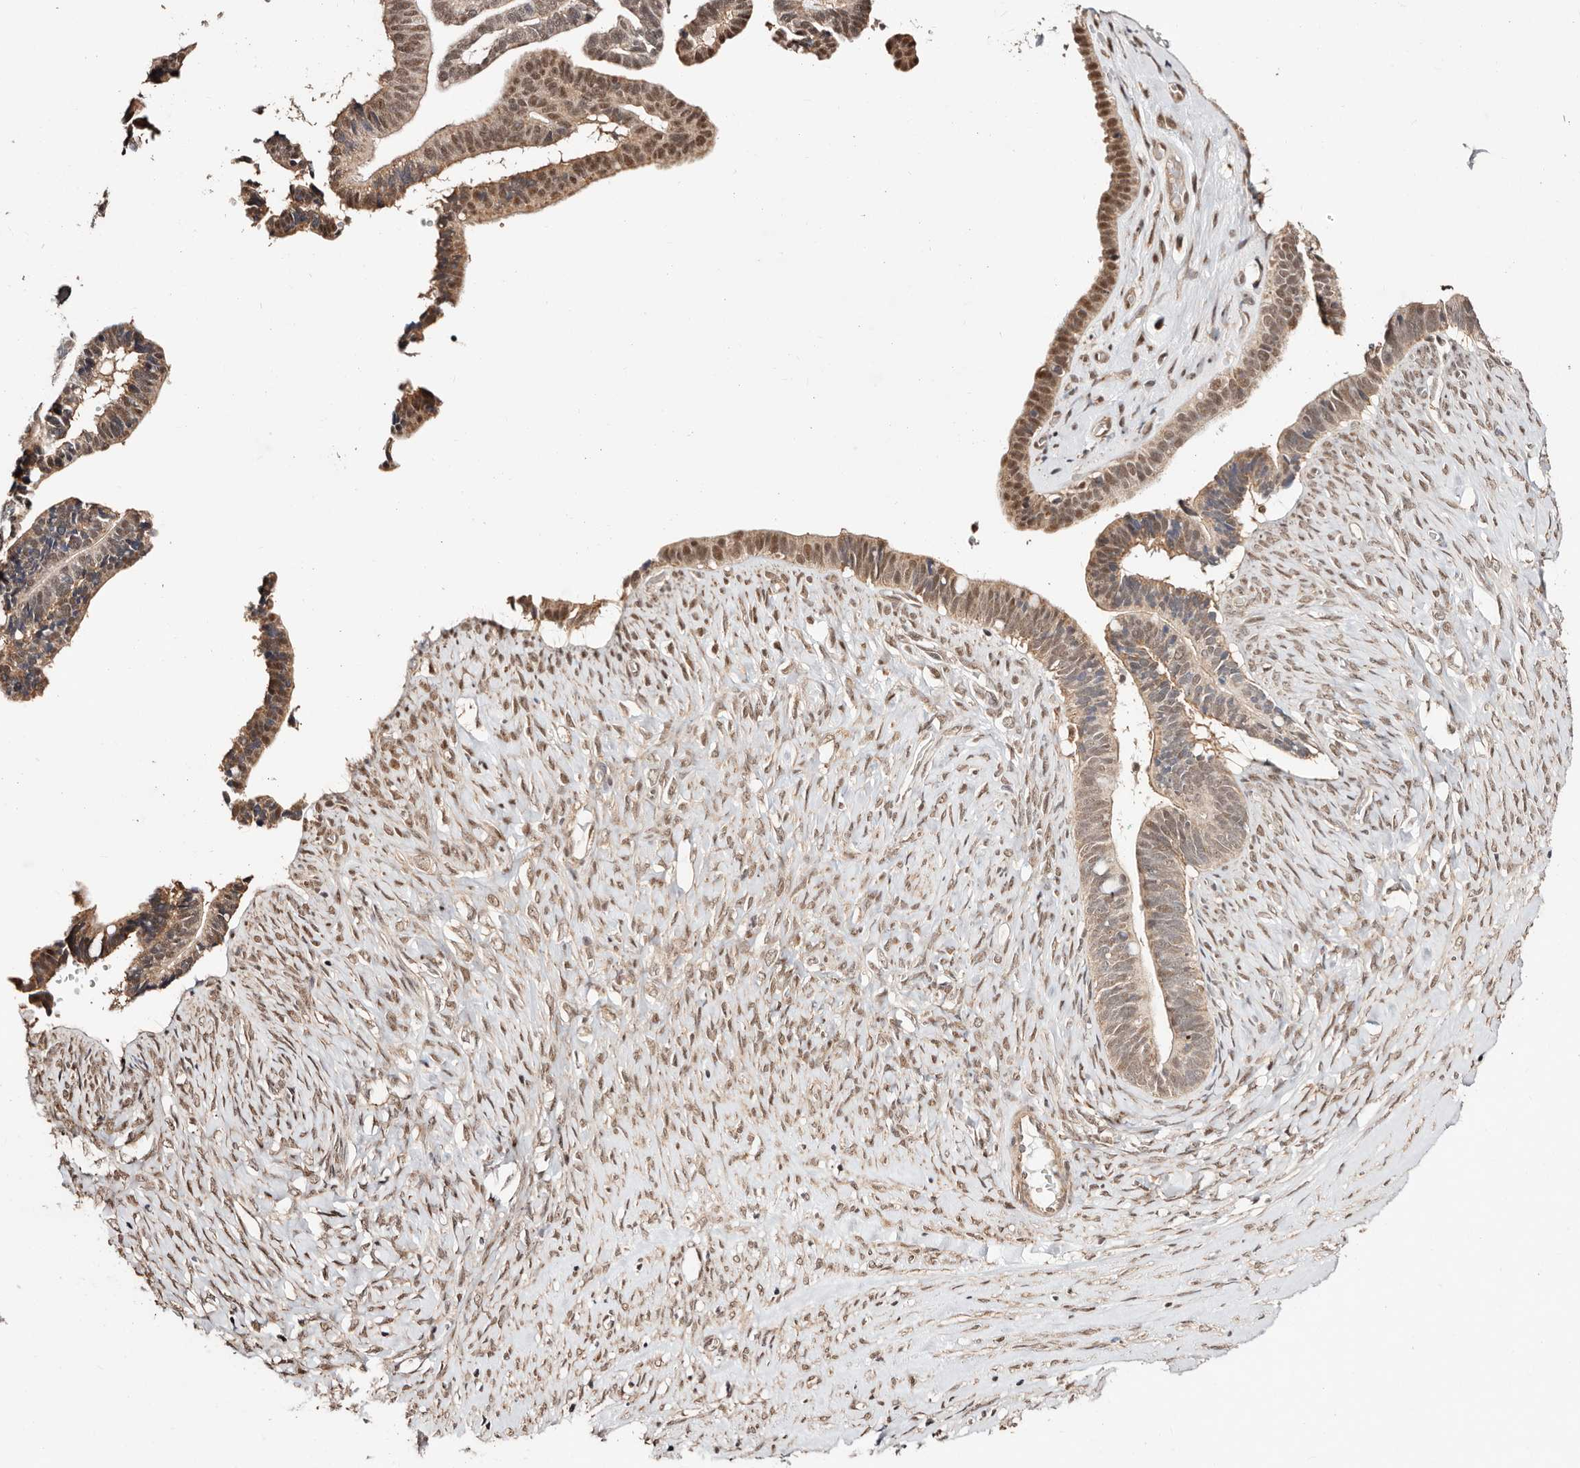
{"staining": {"intensity": "moderate", "quantity": ">75%", "location": "cytoplasmic/membranous,nuclear"}, "tissue": "ovarian cancer", "cell_type": "Tumor cells", "image_type": "cancer", "snomed": [{"axis": "morphology", "description": "Cystadenocarcinoma, serous, NOS"}, {"axis": "topography", "description": "Ovary"}], "caption": "Protein staining displays moderate cytoplasmic/membranous and nuclear expression in approximately >75% of tumor cells in serous cystadenocarcinoma (ovarian).", "gene": "CTNNBL1", "patient": {"sex": "female", "age": 56}}